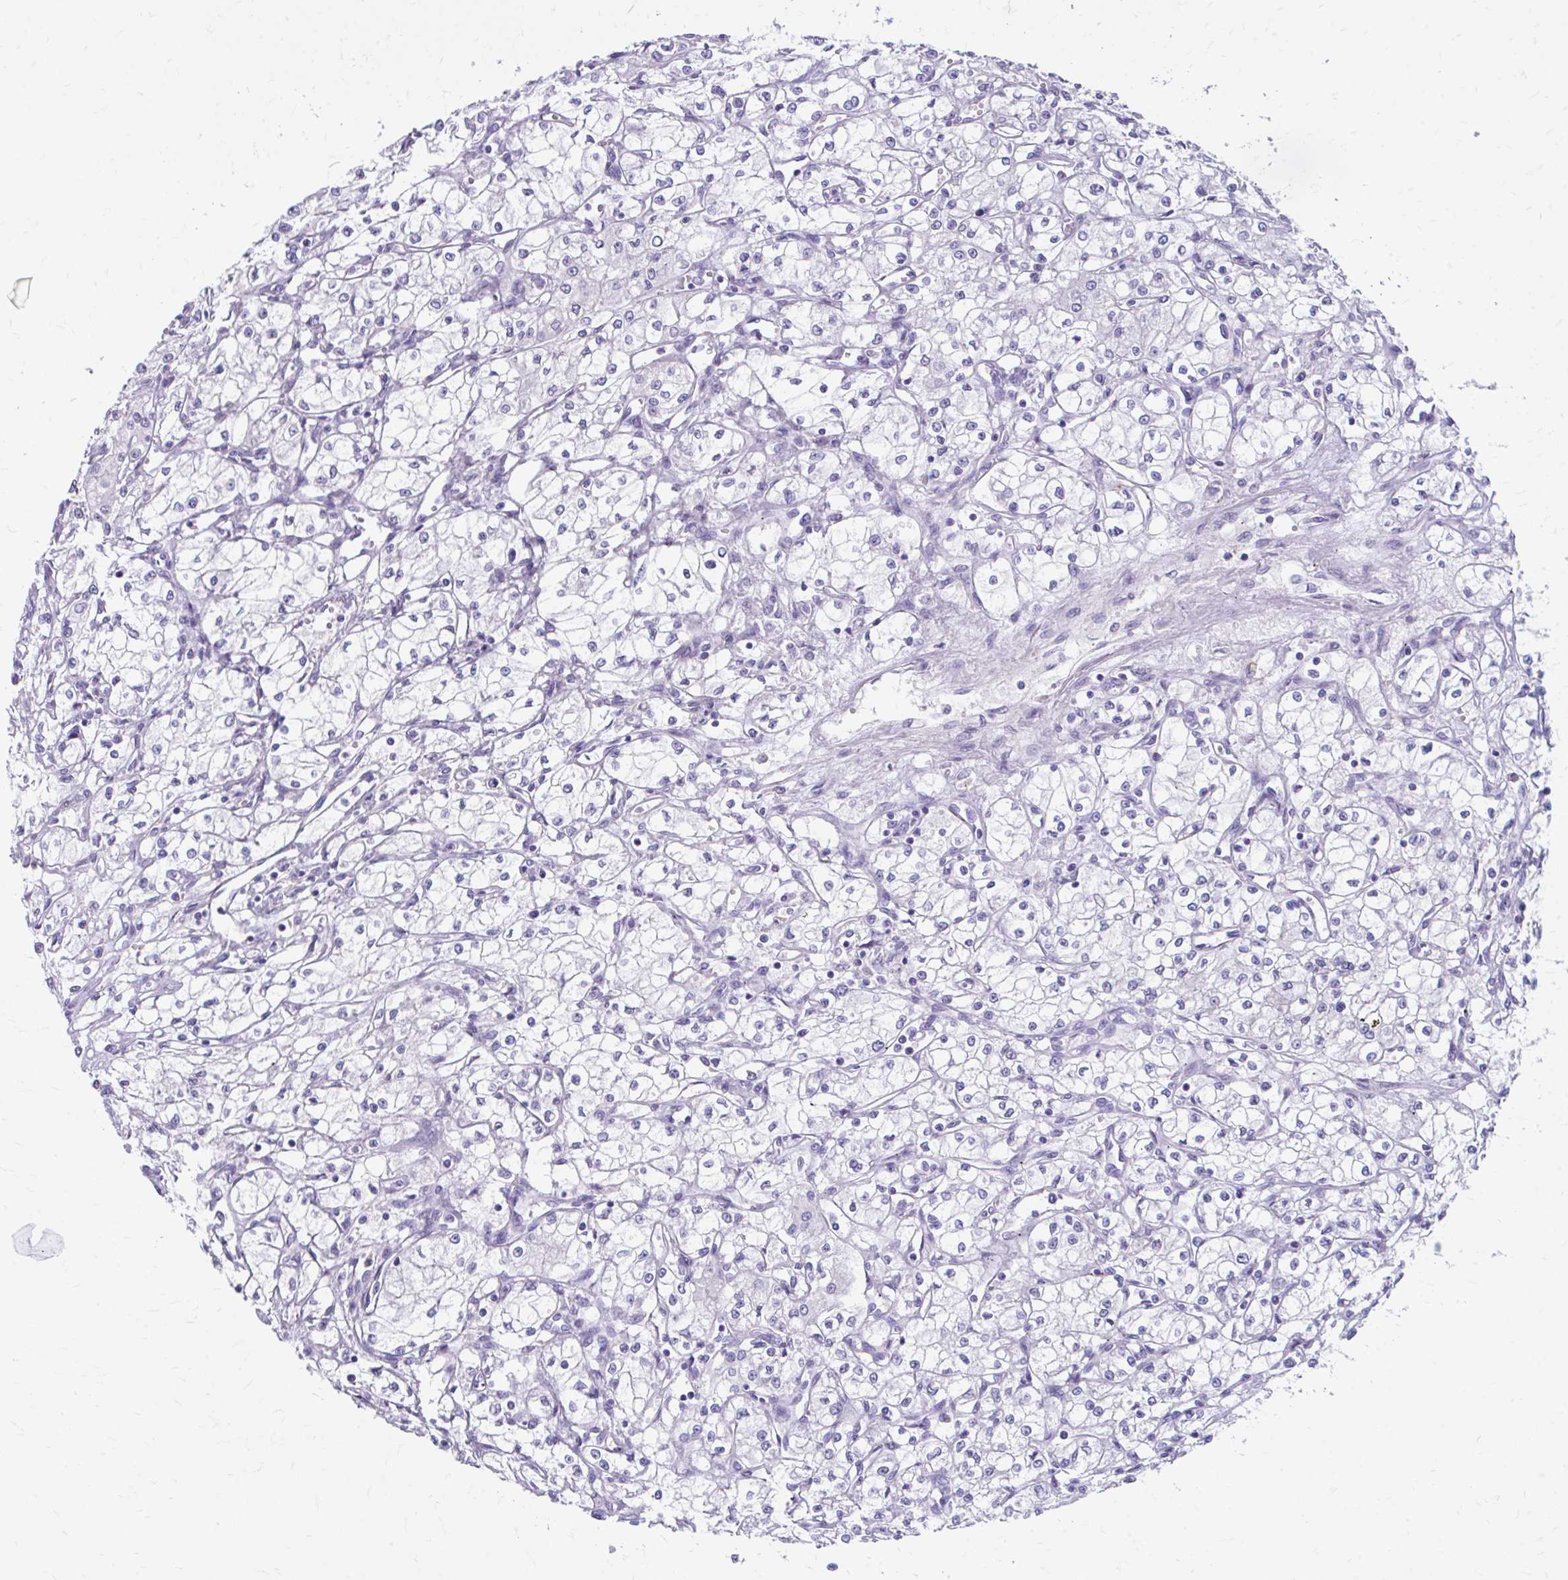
{"staining": {"intensity": "negative", "quantity": "none", "location": "none"}, "tissue": "renal cancer", "cell_type": "Tumor cells", "image_type": "cancer", "snomed": [{"axis": "morphology", "description": "Adenocarcinoma, NOS"}, {"axis": "topography", "description": "Kidney"}], "caption": "Tumor cells show no significant positivity in renal cancer. (DAB immunohistochemistry (IHC), high magnification).", "gene": "CFH", "patient": {"sex": "male", "age": 59}}